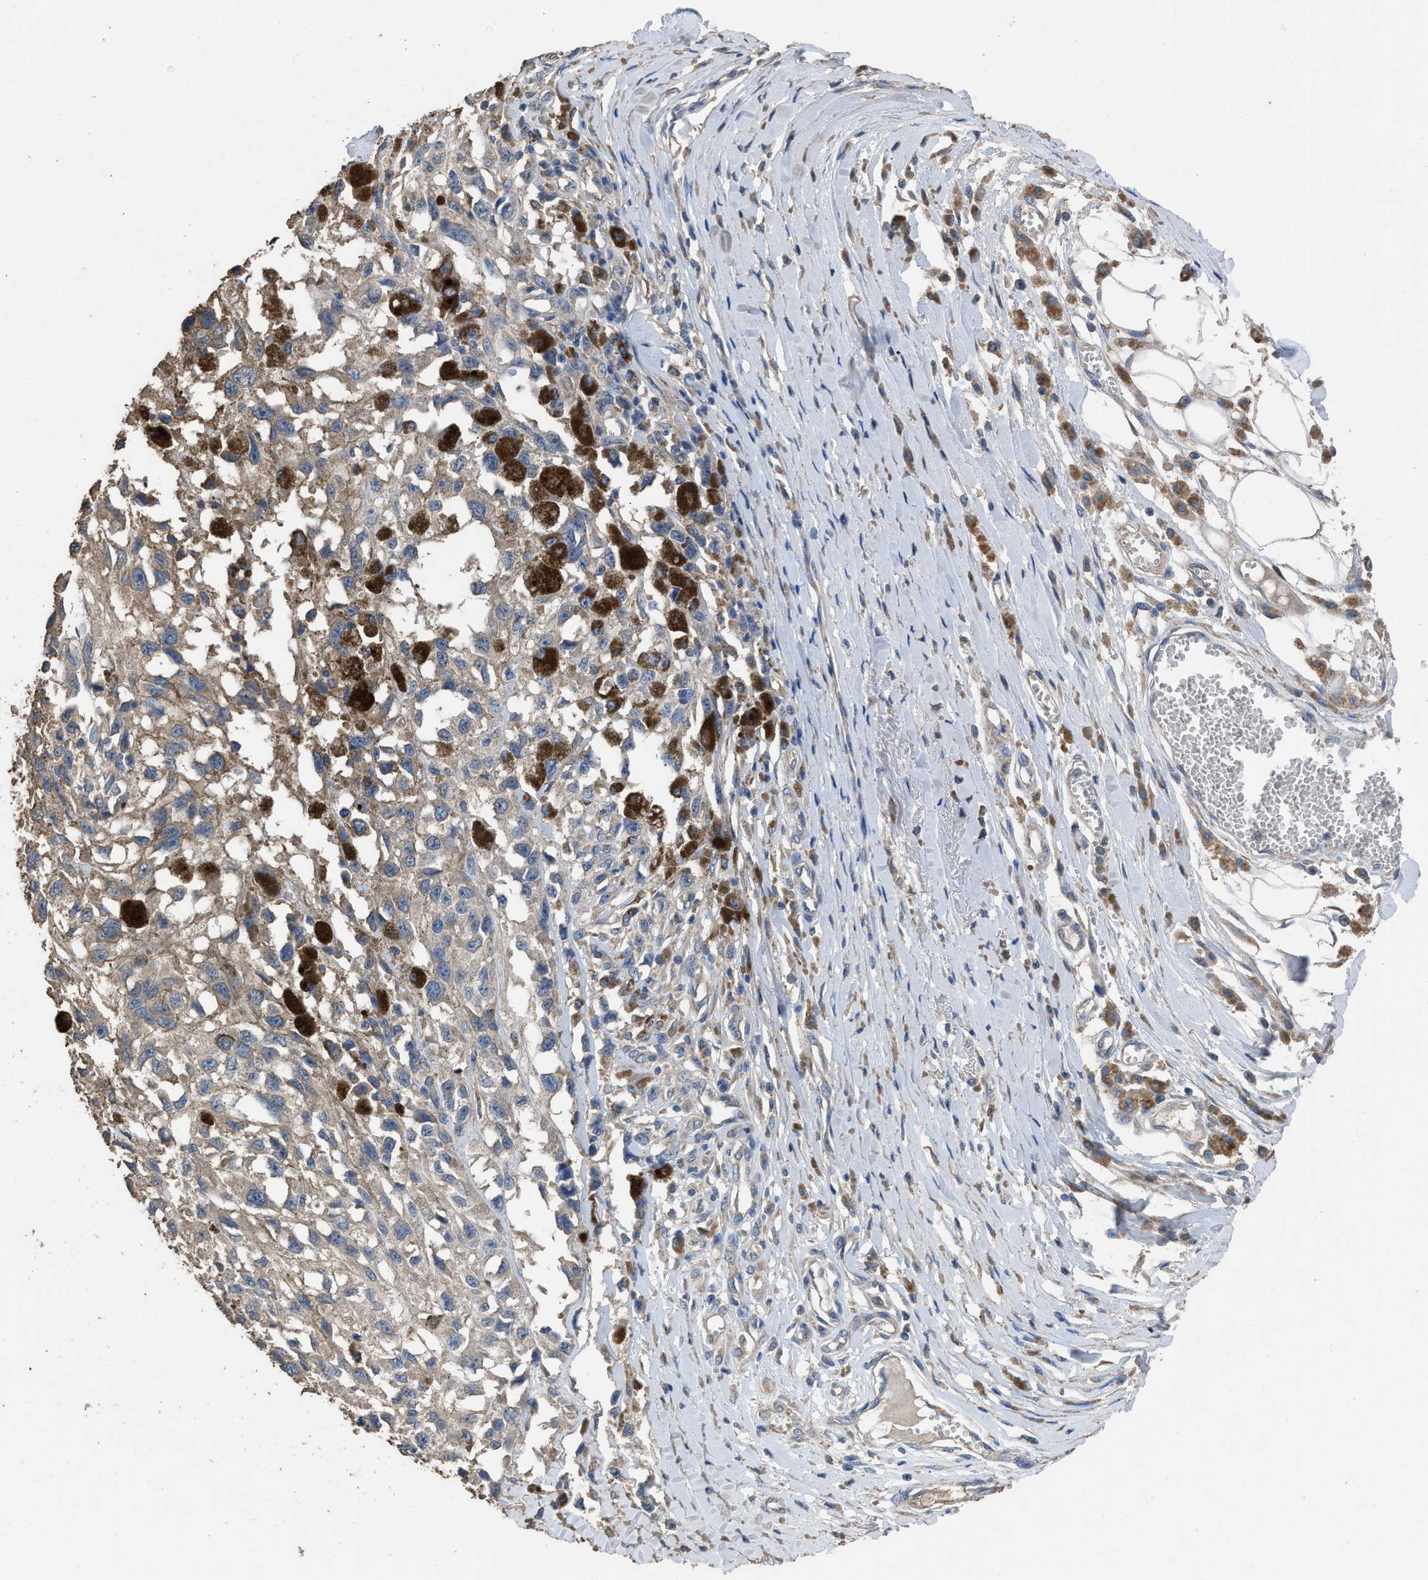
{"staining": {"intensity": "weak", "quantity": "<25%", "location": "cytoplasmic/membranous"}, "tissue": "melanoma", "cell_type": "Tumor cells", "image_type": "cancer", "snomed": [{"axis": "morphology", "description": "Malignant melanoma, Metastatic site"}, {"axis": "topography", "description": "Lymph node"}], "caption": "The image demonstrates no staining of tumor cells in malignant melanoma (metastatic site).", "gene": "ITSN1", "patient": {"sex": "male", "age": 59}}